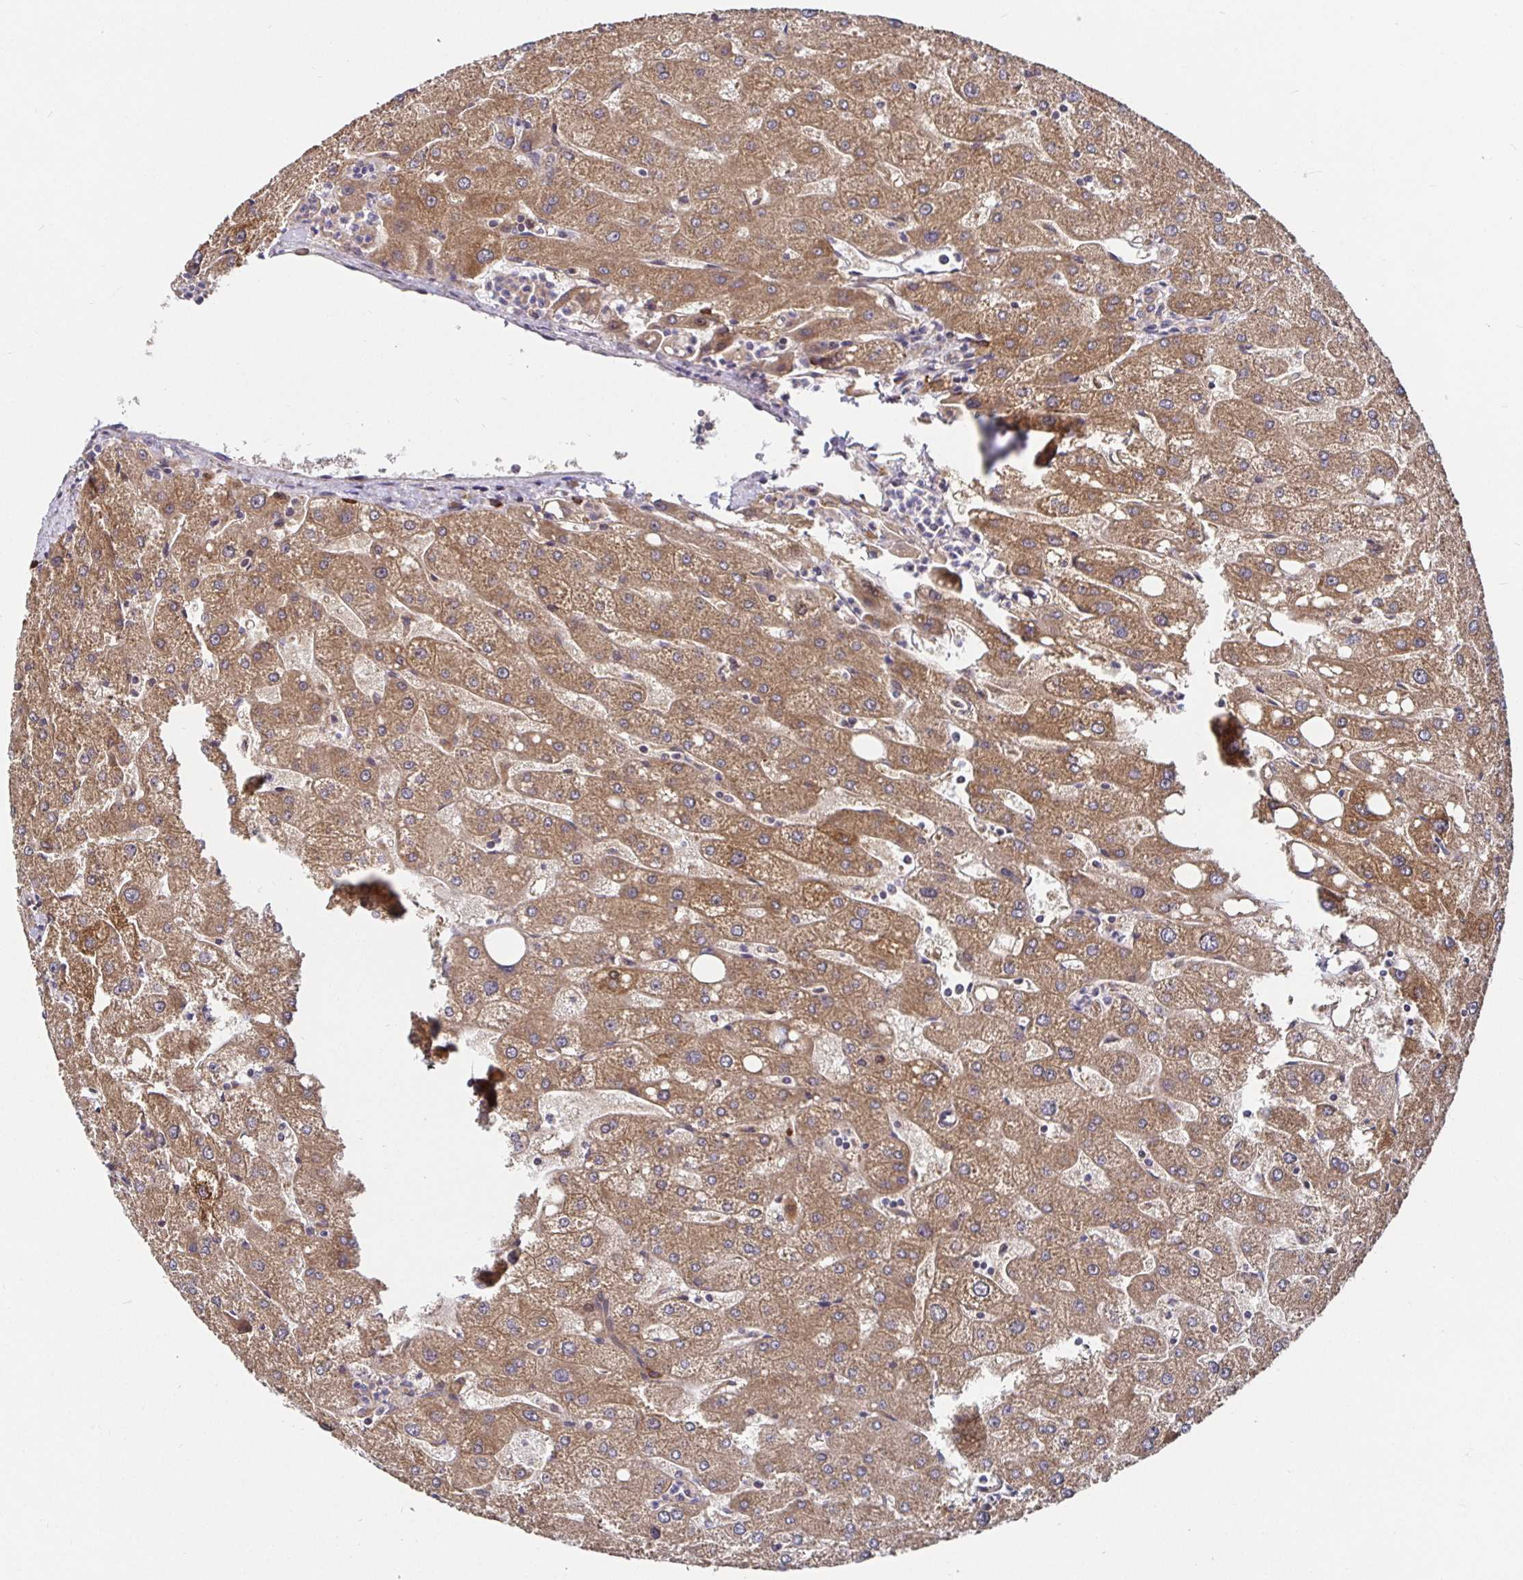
{"staining": {"intensity": "moderate", "quantity": ">75%", "location": "cytoplasmic/membranous"}, "tissue": "liver", "cell_type": "Cholangiocytes", "image_type": "normal", "snomed": [{"axis": "morphology", "description": "Normal tissue, NOS"}, {"axis": "topography", "description": "Liver"}], "caption": "High-magnification brightfield microscopy of unremarkable liver stained with DAB (brown) and counterstained with hematoxylin (blue). cholangiocytes exhibit moderate cytoplasmic/membranous expression is identified in approximately>75% of cells.", "gene": "MLST8", "patient": {"sex": "male", "age": 67}}